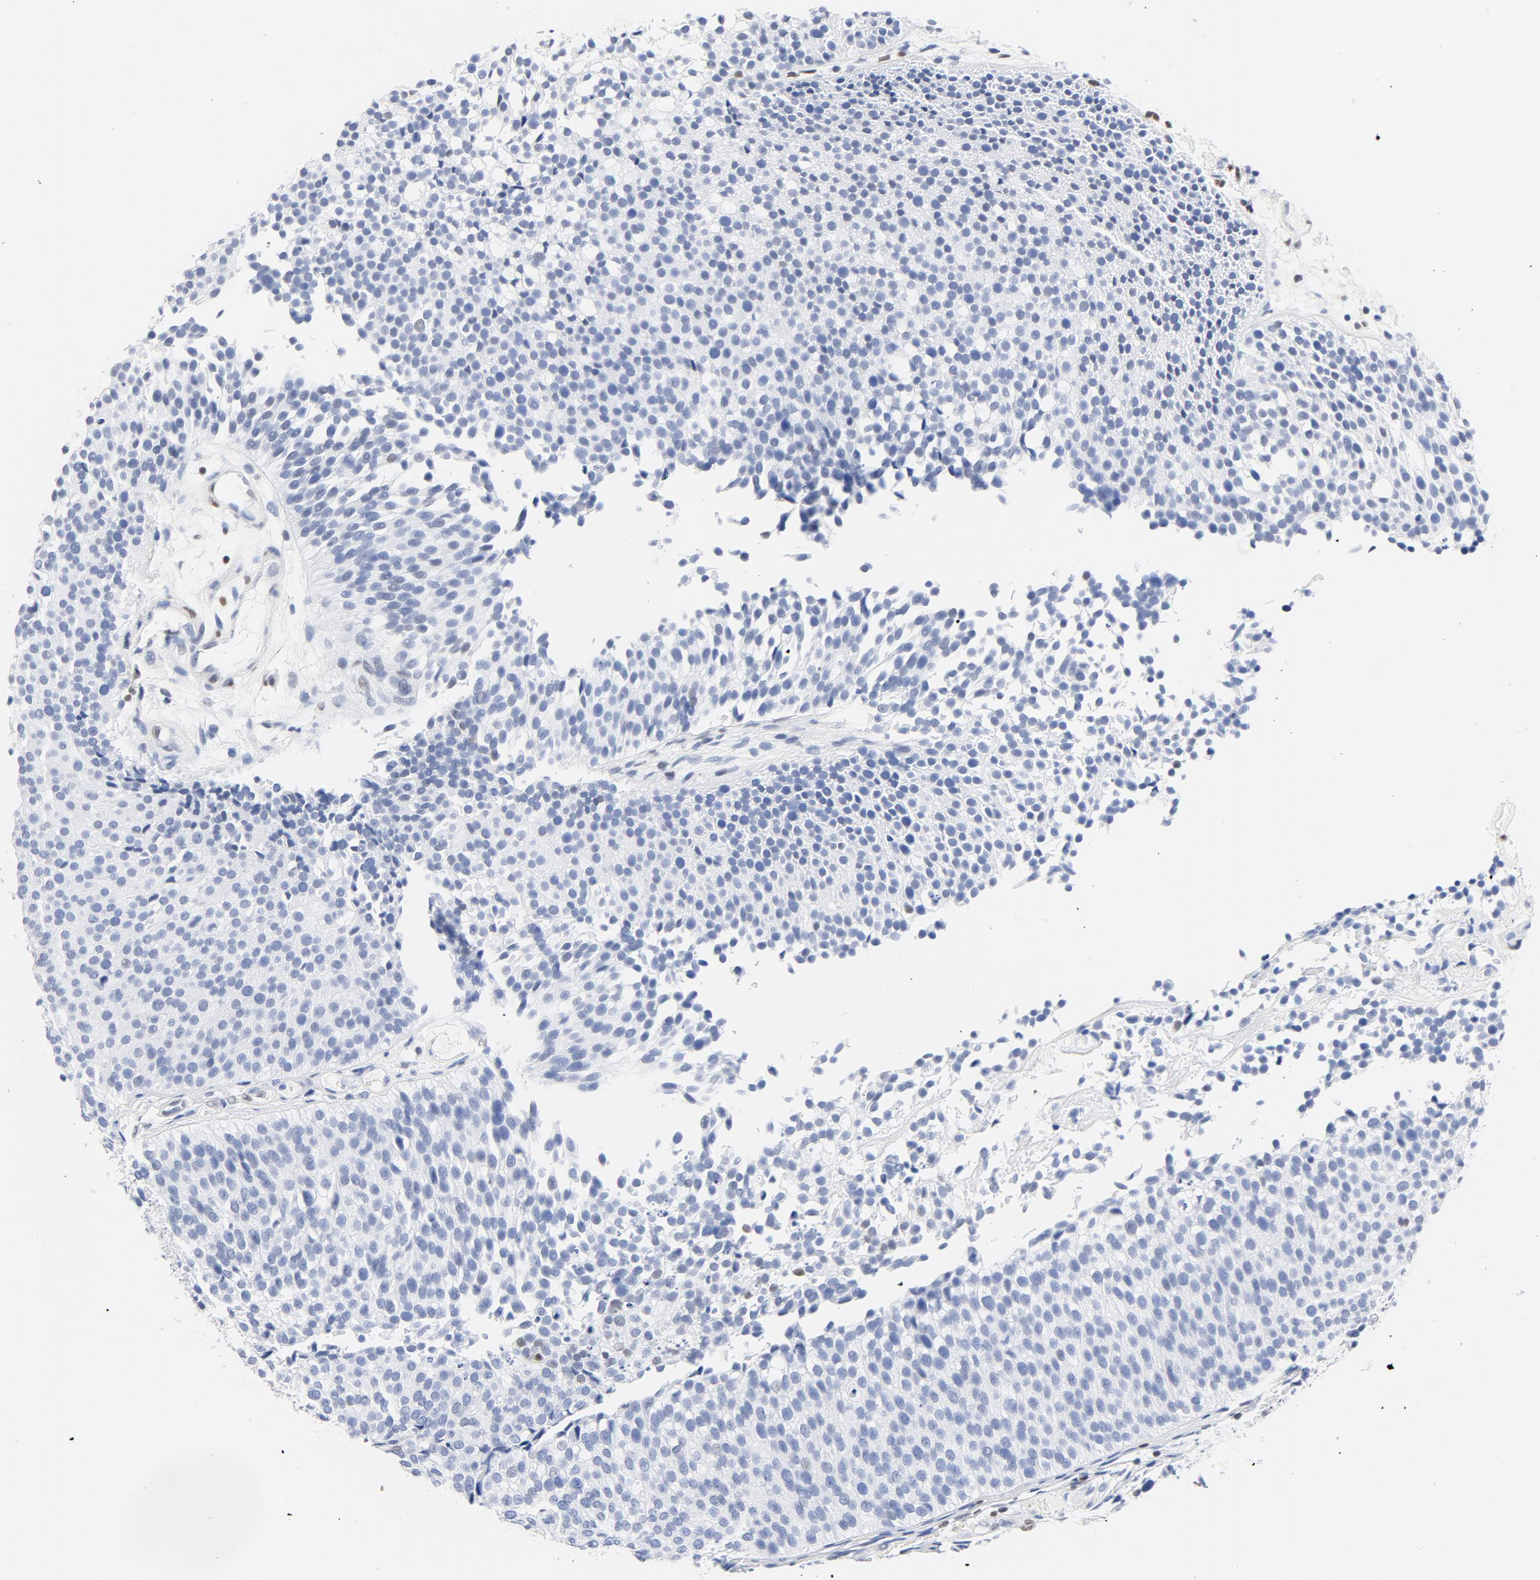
{"staining": {"intensity": "negative", "quantity": "none", "location": "none"}, "tissue": "urothelial cancer", "cell_type": "Tumor cells", "image_type": "cancer", "snomed": [{"axis": "morphology", "description": "Urothelial carcinoma, Low grade"}, {"axis": "topography", "description": "Urinary bladder"}], "caption": "Tumor cells are negative for protein expression in human urothelial cancer.", "gene": "CDKN1B", "patient": {"sex": "male", "age": 85}}